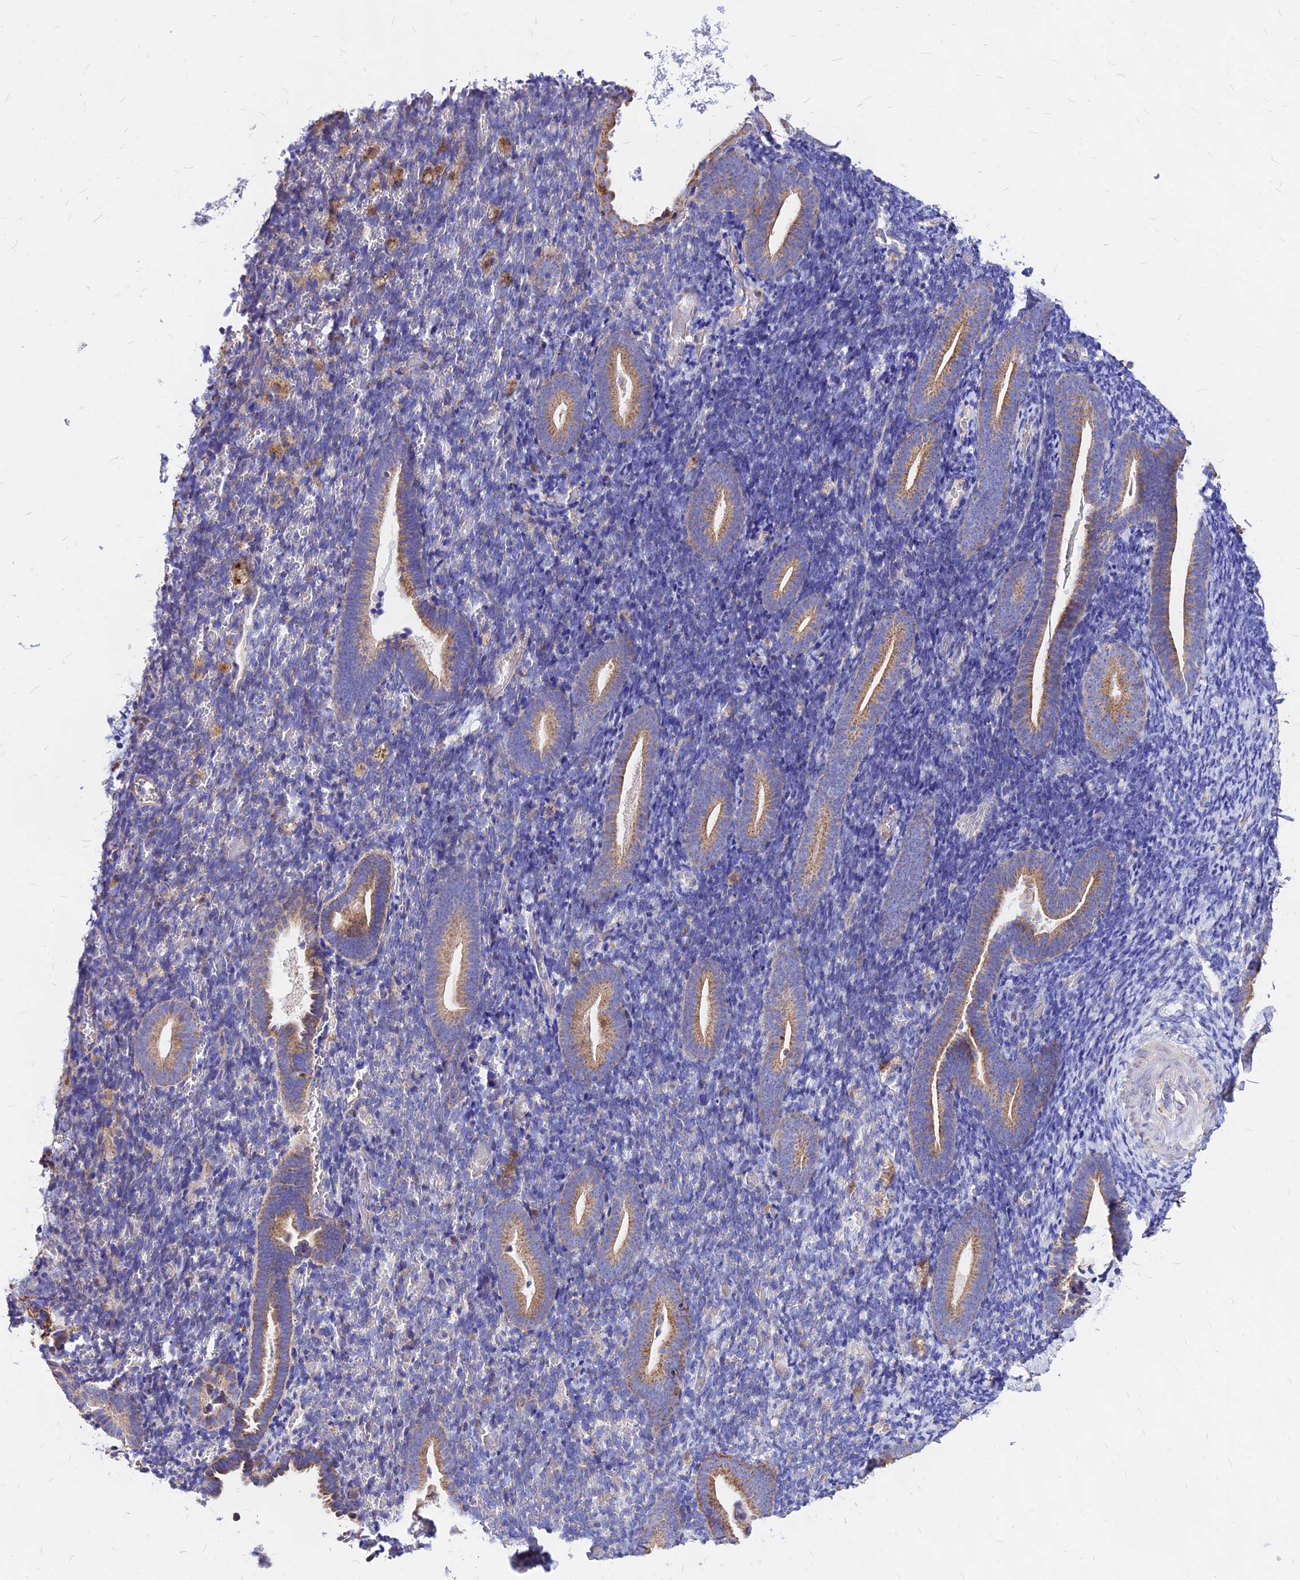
{"staining": {"intensity": "negative", "quantity": "none", "location": "none"}, "tissue": "endometrium", "cell_type": "Cells in endometrial stroma", "image_type": "normal", "snomed": [{"axis": "morphology", "description": "Normal tissue, NOS"}, {"axis": "topography", "description": "Endometrium"}], "caption": "Immunohistochemistry (IHC) histopathology image of normal human endometrium stained for a protein (brown), which demonstrates no expression in cells in endometrial stroma. Brightfield microscopy of IHC stained with DAB (brown) and hematoxylin (blue), captured at high magnification.", "gene": "MRPL3", "patient": {"sex": "female", "age": 51}}